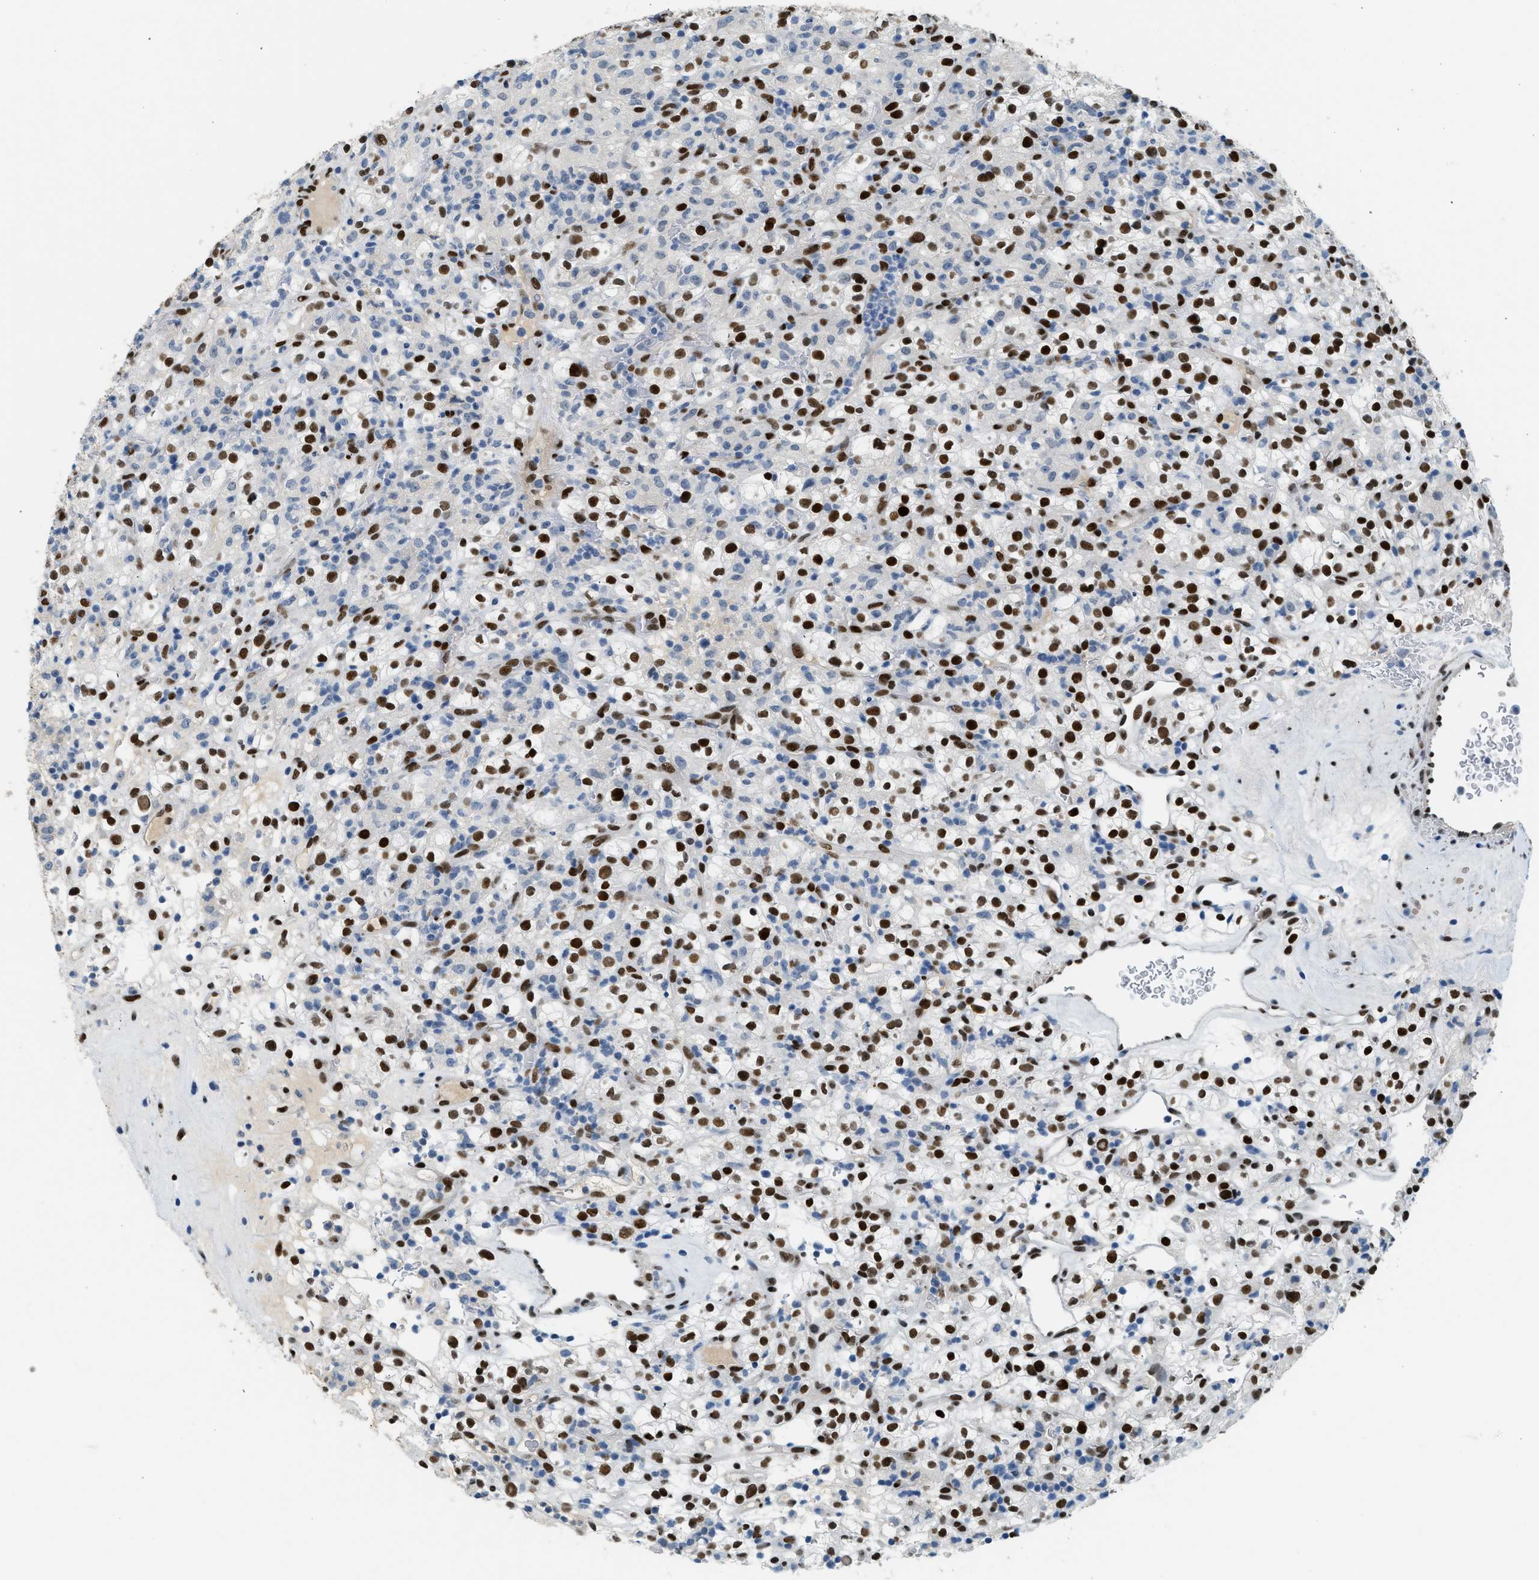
{"staining": {"intensity": "strong", "quantity": ">75%", "location": "nuclear"}, "tissue": "renal cancer", "cell_type": "Tumor cells", "image_type": "cancer", "snomed": [{"axis": "morphology", "description": "Normal tissue, NOS"}, {"axis": "morphology", "description": "Adenocarcinoma, NOS"}, {"axis": "topography", "description": "Kidney"}], "caption": "This photomicrograph exhibits immunohistochemistry staining of renal cancer, with high strong nuclear expression in about >75% of tumor cells.", "gene": "ZBTB20", "patient": {"sex": "female", "age": 72}}